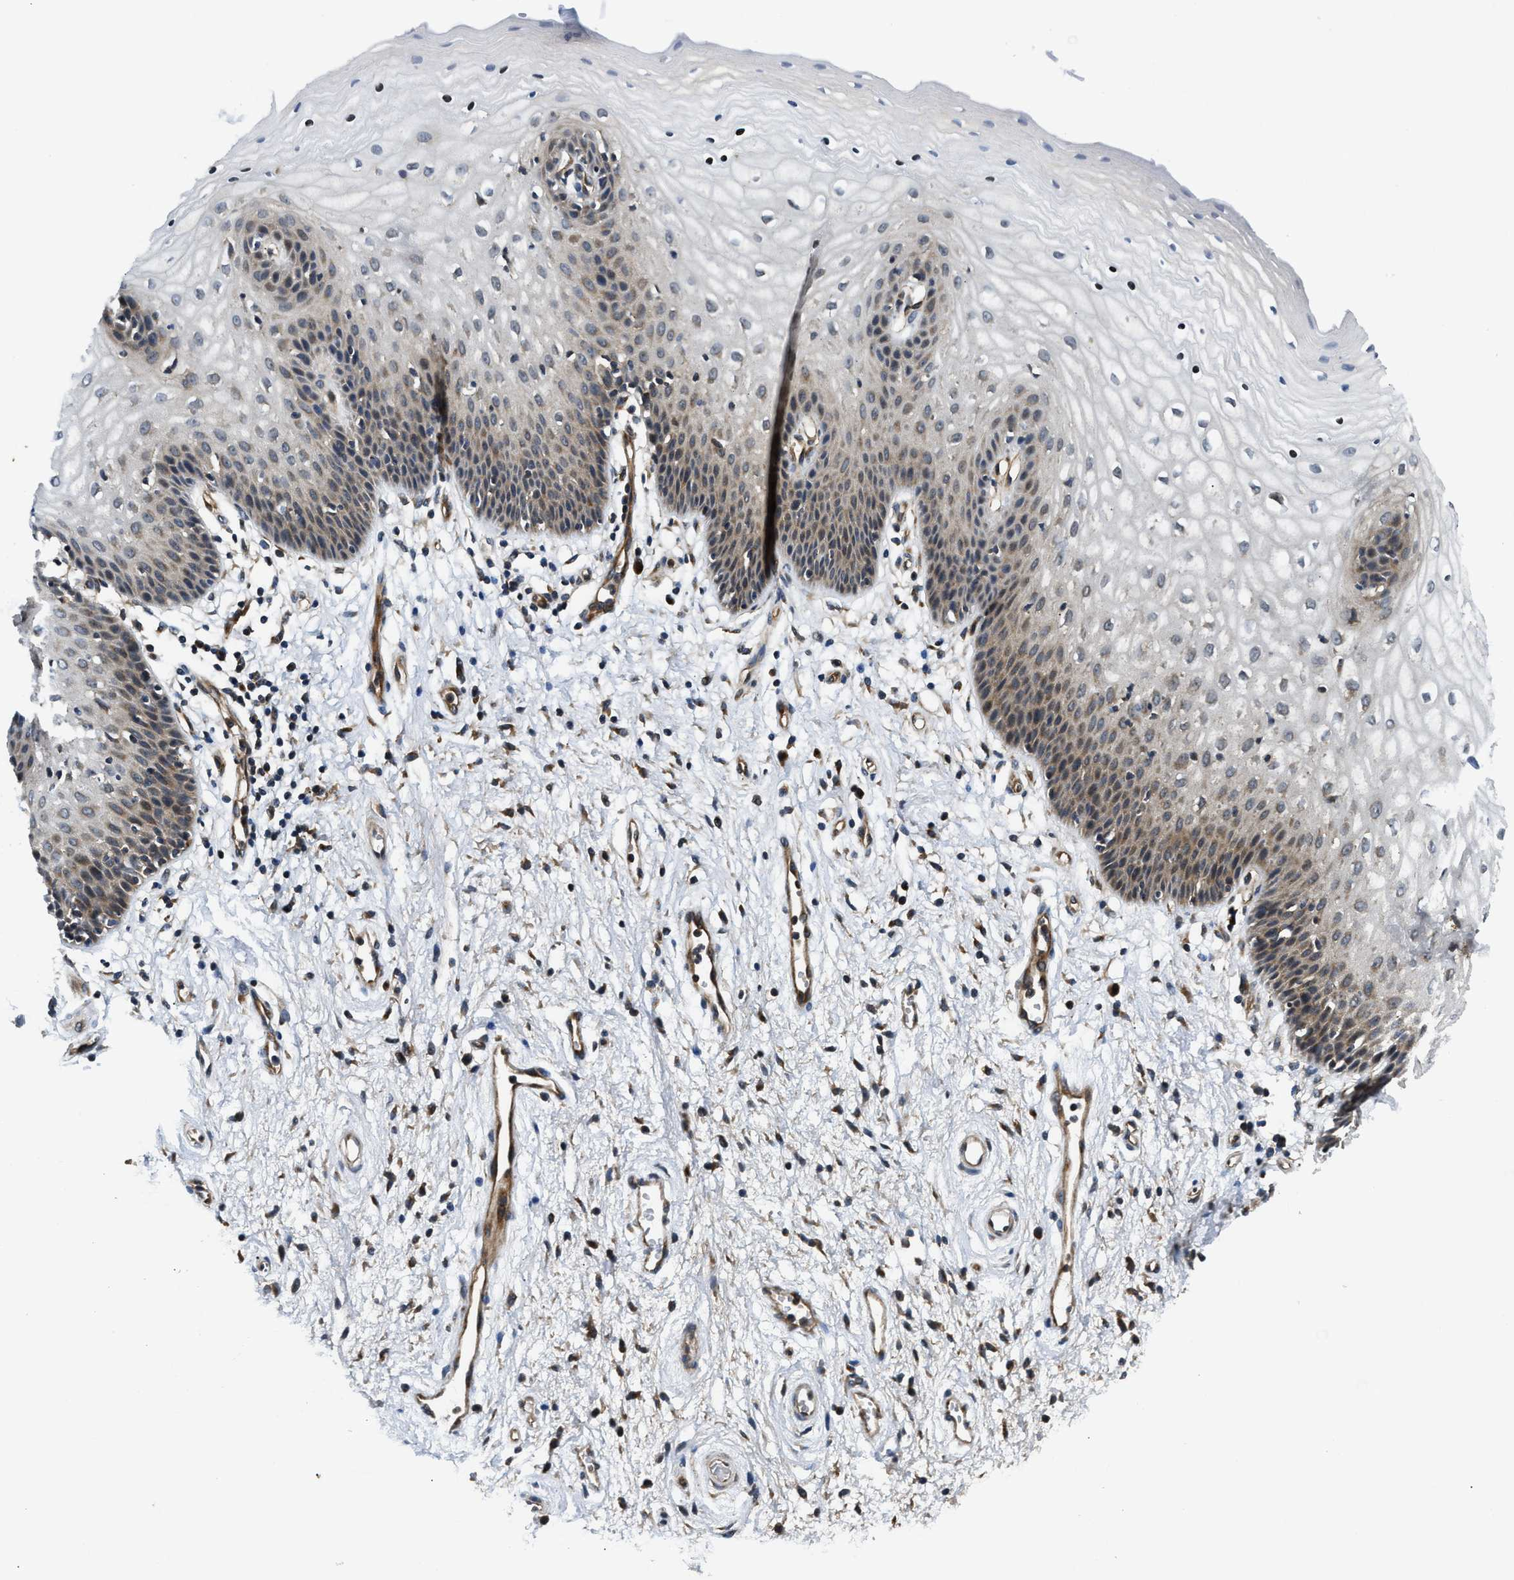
{"staining": {"intensity": "weak", "quantity": "<25%", "location": "cytoplasmic/membranous"}, "tissue": "vagina", "cell_type": "Squamous epithelial cells", "image_type": "normal", "snomed": [{"axis": "morphology", "description": "Normal tissue, NOS"}, {"axis": "topography", "description": "Vagina"}], "caption": "Immunohistochemistry of benign vagina displays no positivity in squamous epithelial cells. (DAB immunohistochemistry (IHC) with hematoxylin counter stain).", "gene": "PNPLA8", "patient": {"sex": "female", "age": 34}}